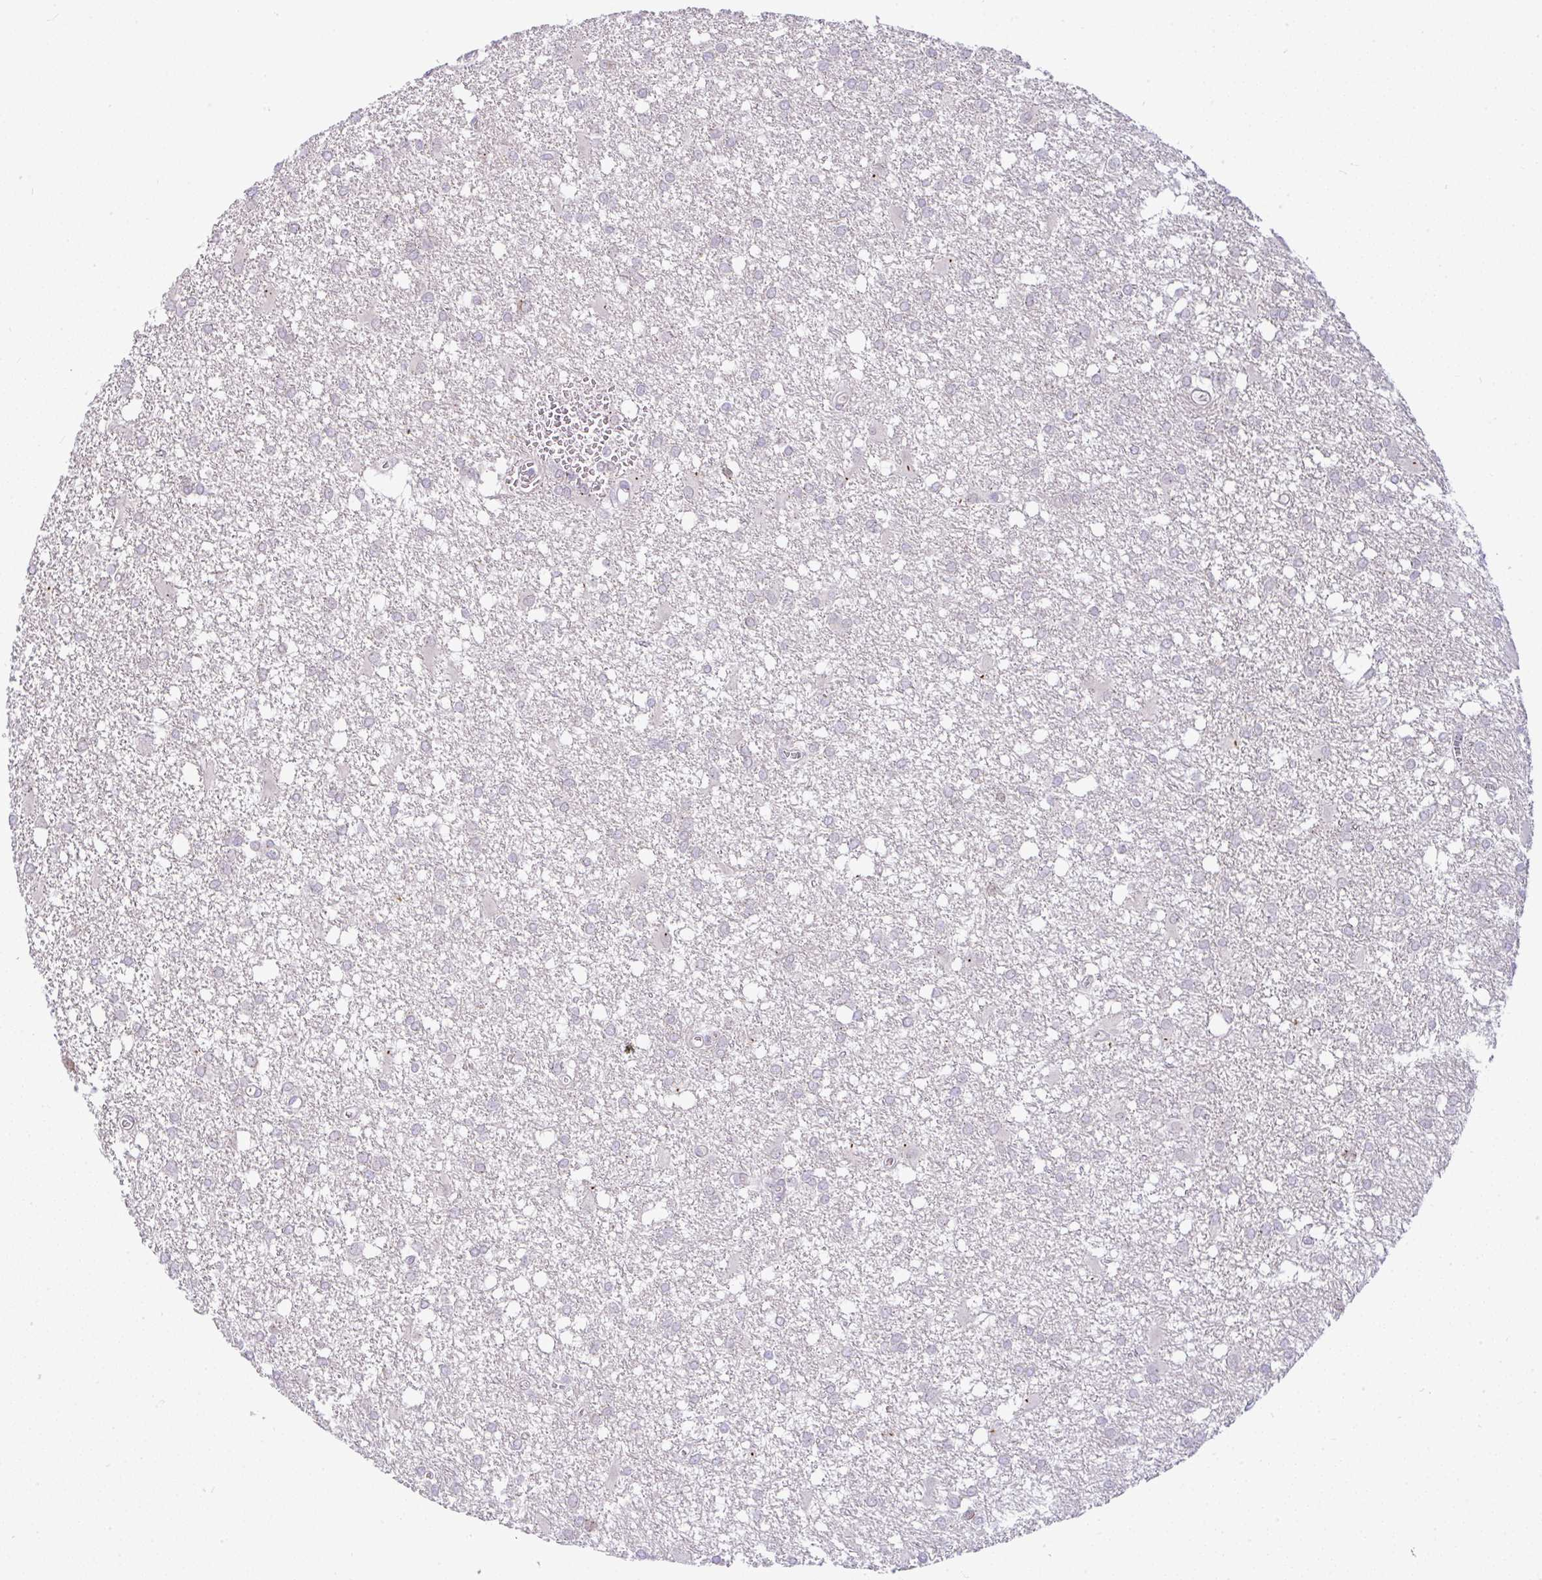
{"staining": {"intensity": "negative", "quantity": "none", "location": "none"}, "tissue": "glioma", "cell_type": "Tumor cells", "image_type": "cancer", "snomed": [{"axis": "morphology", "description": "Glioma, malignant, High grade"}, {"axis": "topography", "description": "Brain"}], "caption": "Protein analysis of glioma exhibits no significant positivity in tumor cells.", "gene": "FAM177A1", "patient": {"sex": "male", "age": 48}}